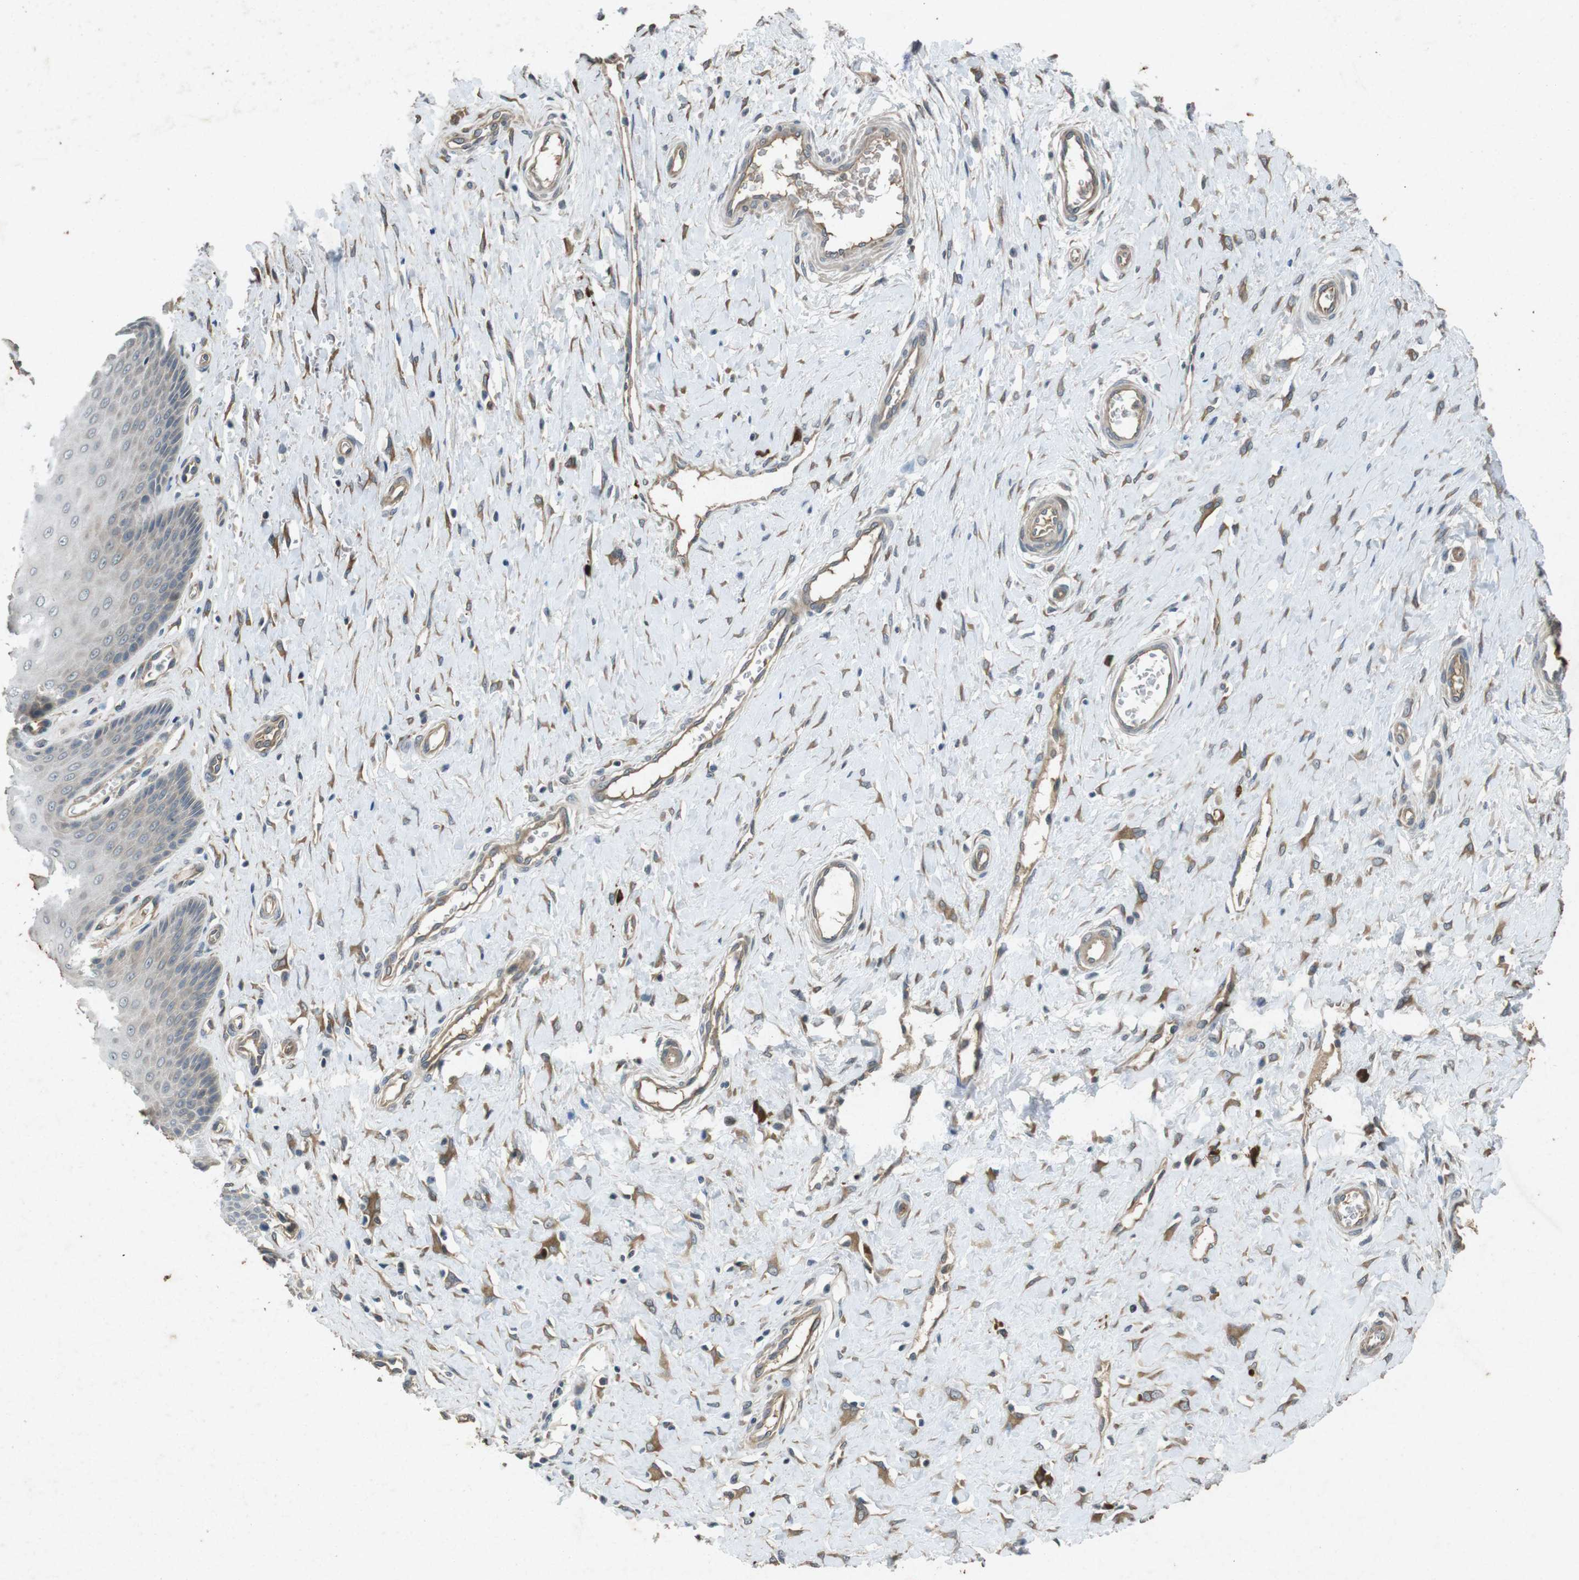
{"staining": {"intensity": "weak", "quantity": ">75%", "location": "cytoplasmic/membranous"}, "tissue": "cervix", "cell_type": "Glandular cells", "image_type": "normal", "snomed": [{"axis": "morphology", "description": "Normal tissue, NOS"}, {"axis": "topography", "description": "Cervix"}], "caption": "Protein analysis of normal cervix demonstrates weak cytoplasmic/membranous expression in approximately >75% of glandular cells.", "gene": "FLCN", "patient": {"sex": "female", "age": 55}}